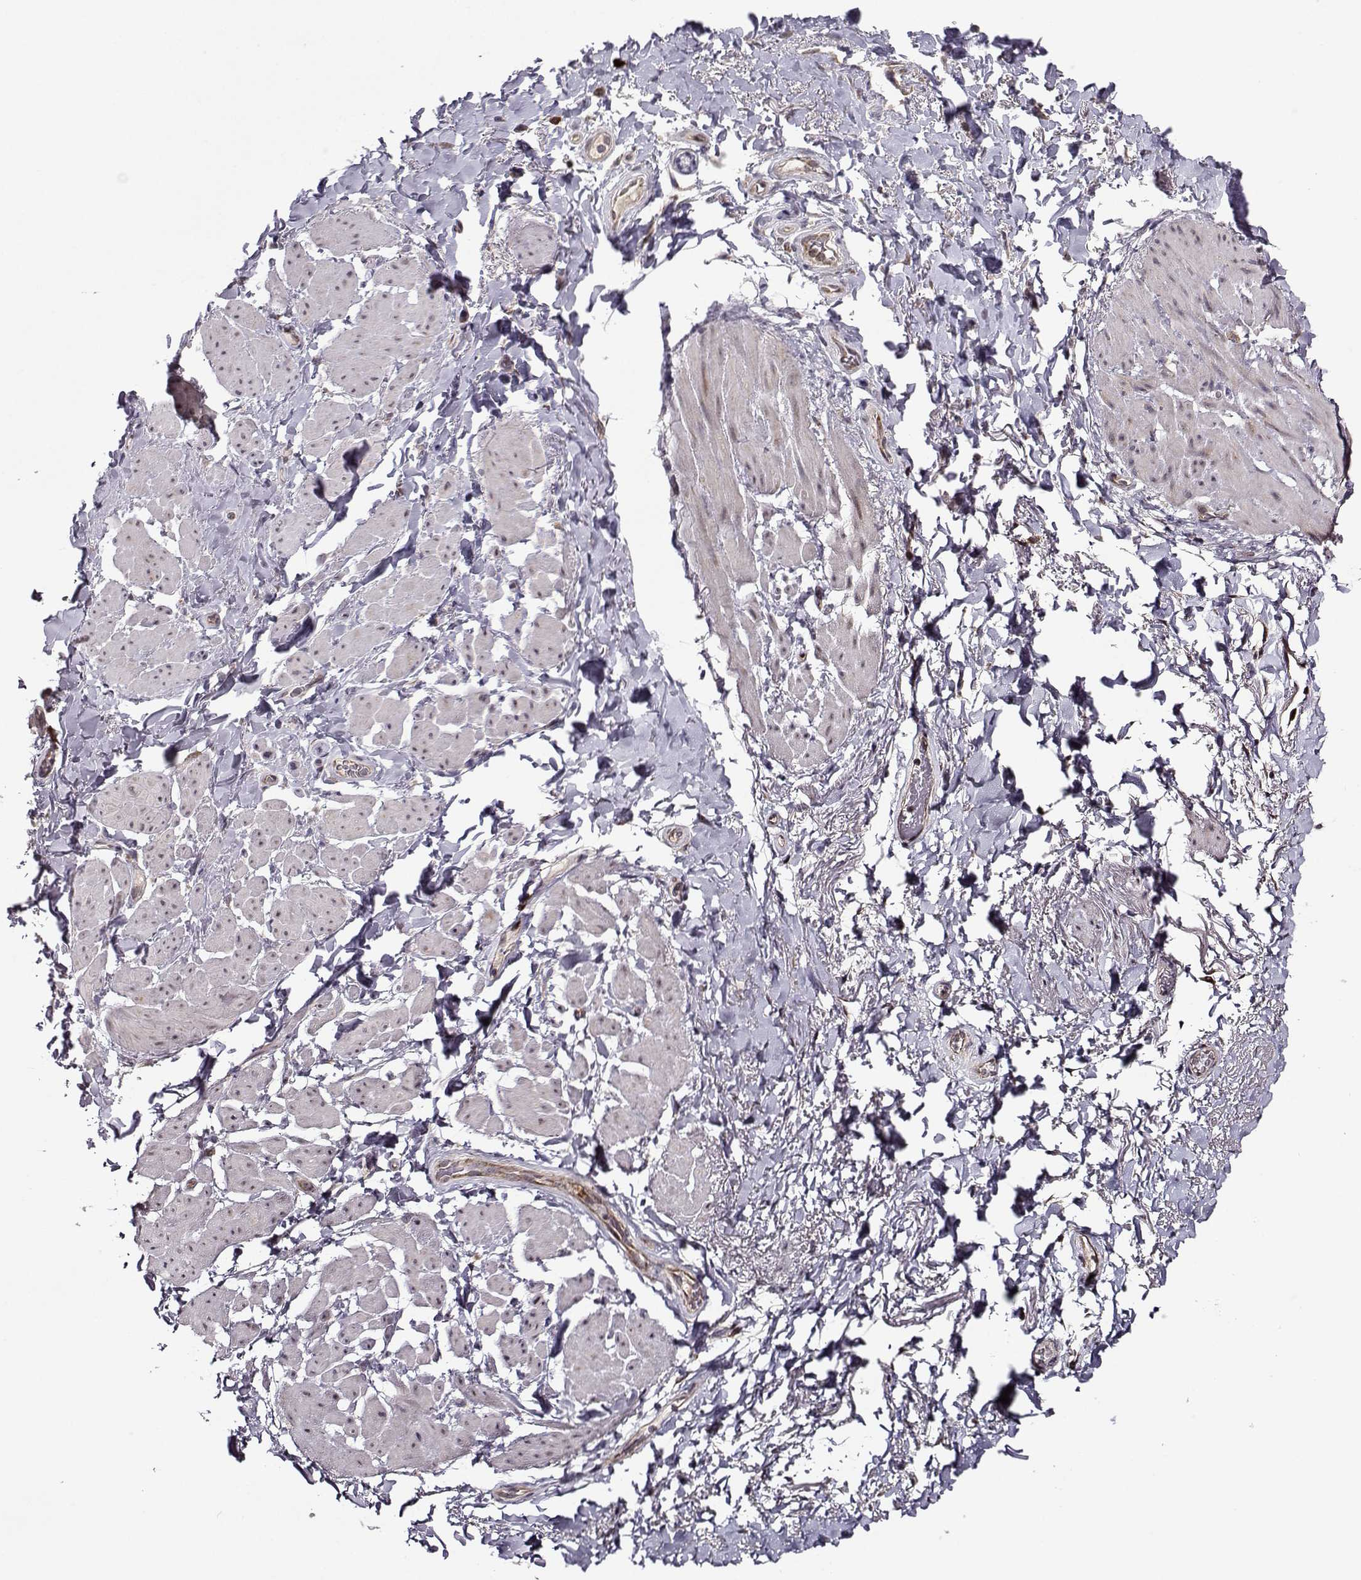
{"staining": {"intensity": "negative", "quantity": "none", "location": "none"}, "tissue": "adipose tissue", "cell_type": "Adipocytes", "image_type": "normal", "snomed": [{"axis": "morphology", "description": "Normal tissue, NOS"}, {"axis": "topography", "description": "Anal"}, {"axis": "topography", "description": "Peripheral nerve tissue"}], "caption": "High magnification brightfield microscopy of unremarkable adipose tissue stained with DAB (3,3'-diaminobenzidine) (brown) and counterstained with hematoxylin (blue): adipocytes show no significant staining.", "gene": "NECAB3", "patient": {"sex": "male", "age": 53}}